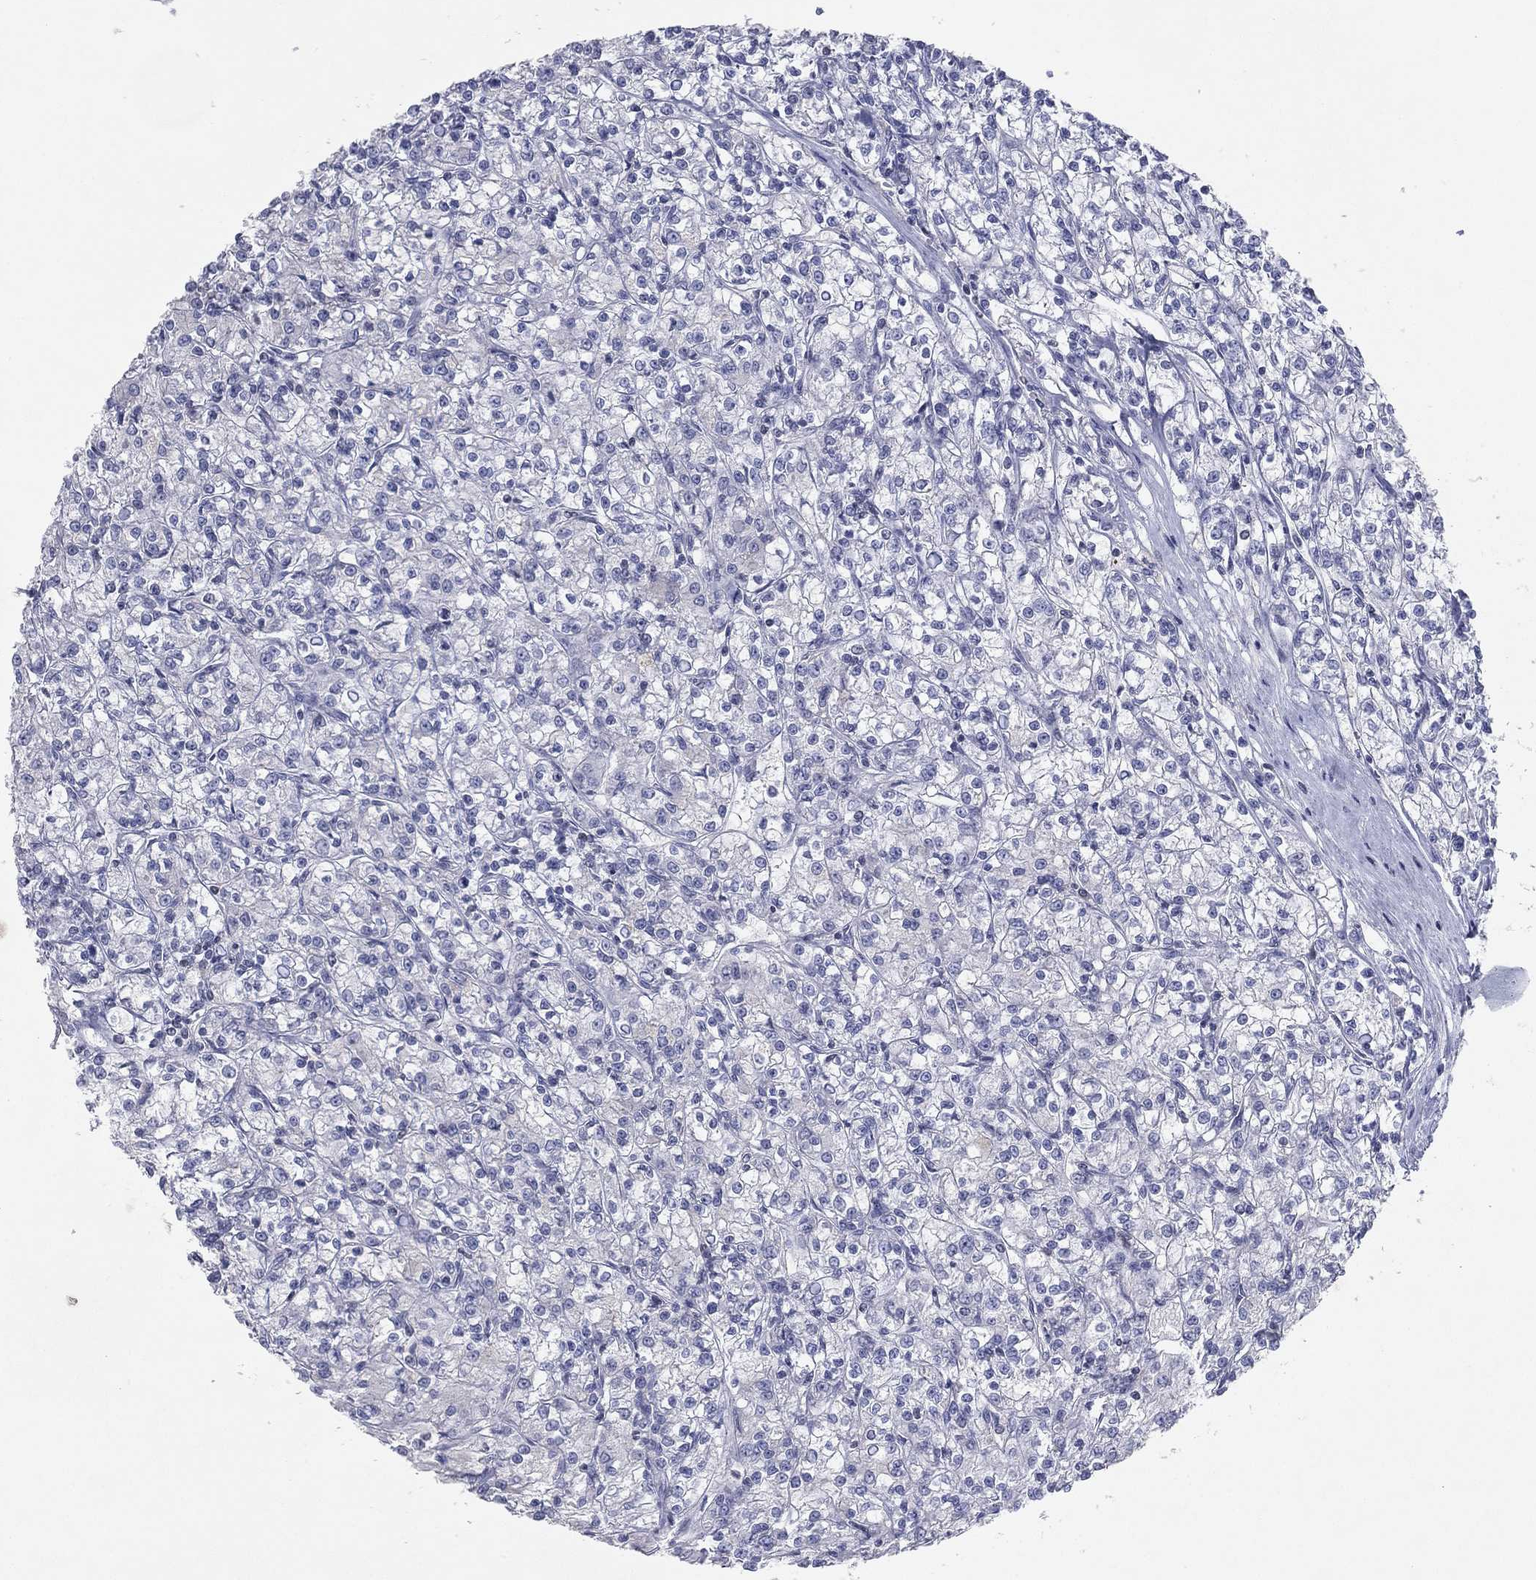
{"staining": {"intensity": "negative", "quantity": "none", "location": "none"}, "tissue": "renal cancer", "cell_type": "Tumor cells", "image_type": "cancer", "snomed": [{"axis": "morphology", "description": "Adenocarcinoma, NOS"}, {"axis": "topography", "description": "Kidney"}], "caption": "Immunohistochemical staining of human renal cancer (adenocarcinoma) shows no significant positivity in tumor cells.", "gene": "CPT1B", "patient": {"sex": "female", "age": 59}}